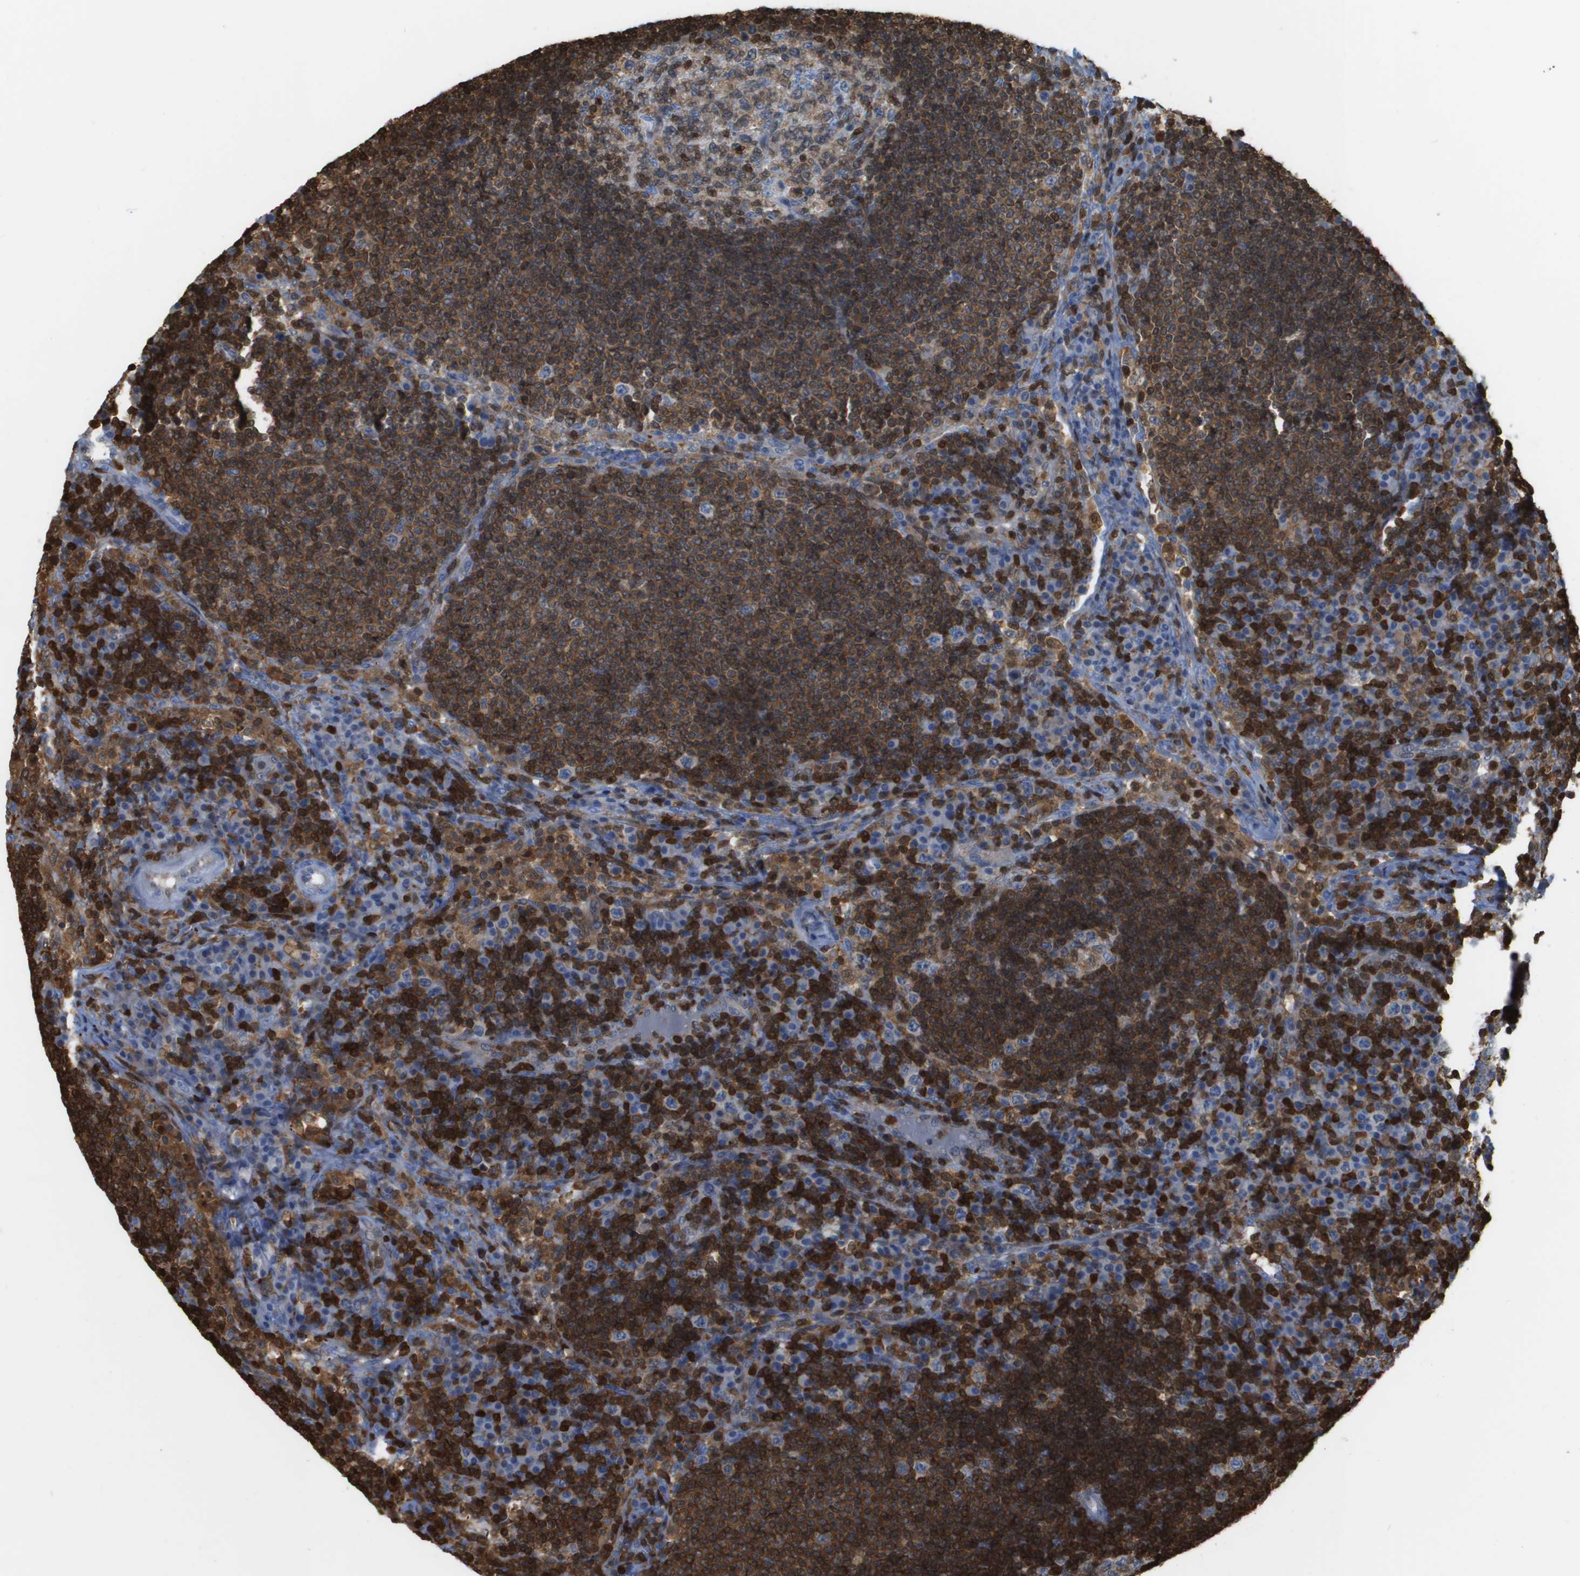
{"staining": {"intensity": "moderate", "quantity": ">75%", "location": "cytoplasmic/membranous"}, "tissue": "lymph node", "cell_type": "Germinal center cells", "image_type": "normal", "snomed": [{"axis": "morphology", "description": "Normal tissue, NOS"}, {"axis": "topography", "description": "Lymph node"}], "caption": "Brown immunohistochemical staining in benign lymph node exhibits moderate cytoplasmic/membranous positivity in about >75% of germinal center cells.", "gene": "DOCK5", "patient": {"sex": "female", "age": 53}}